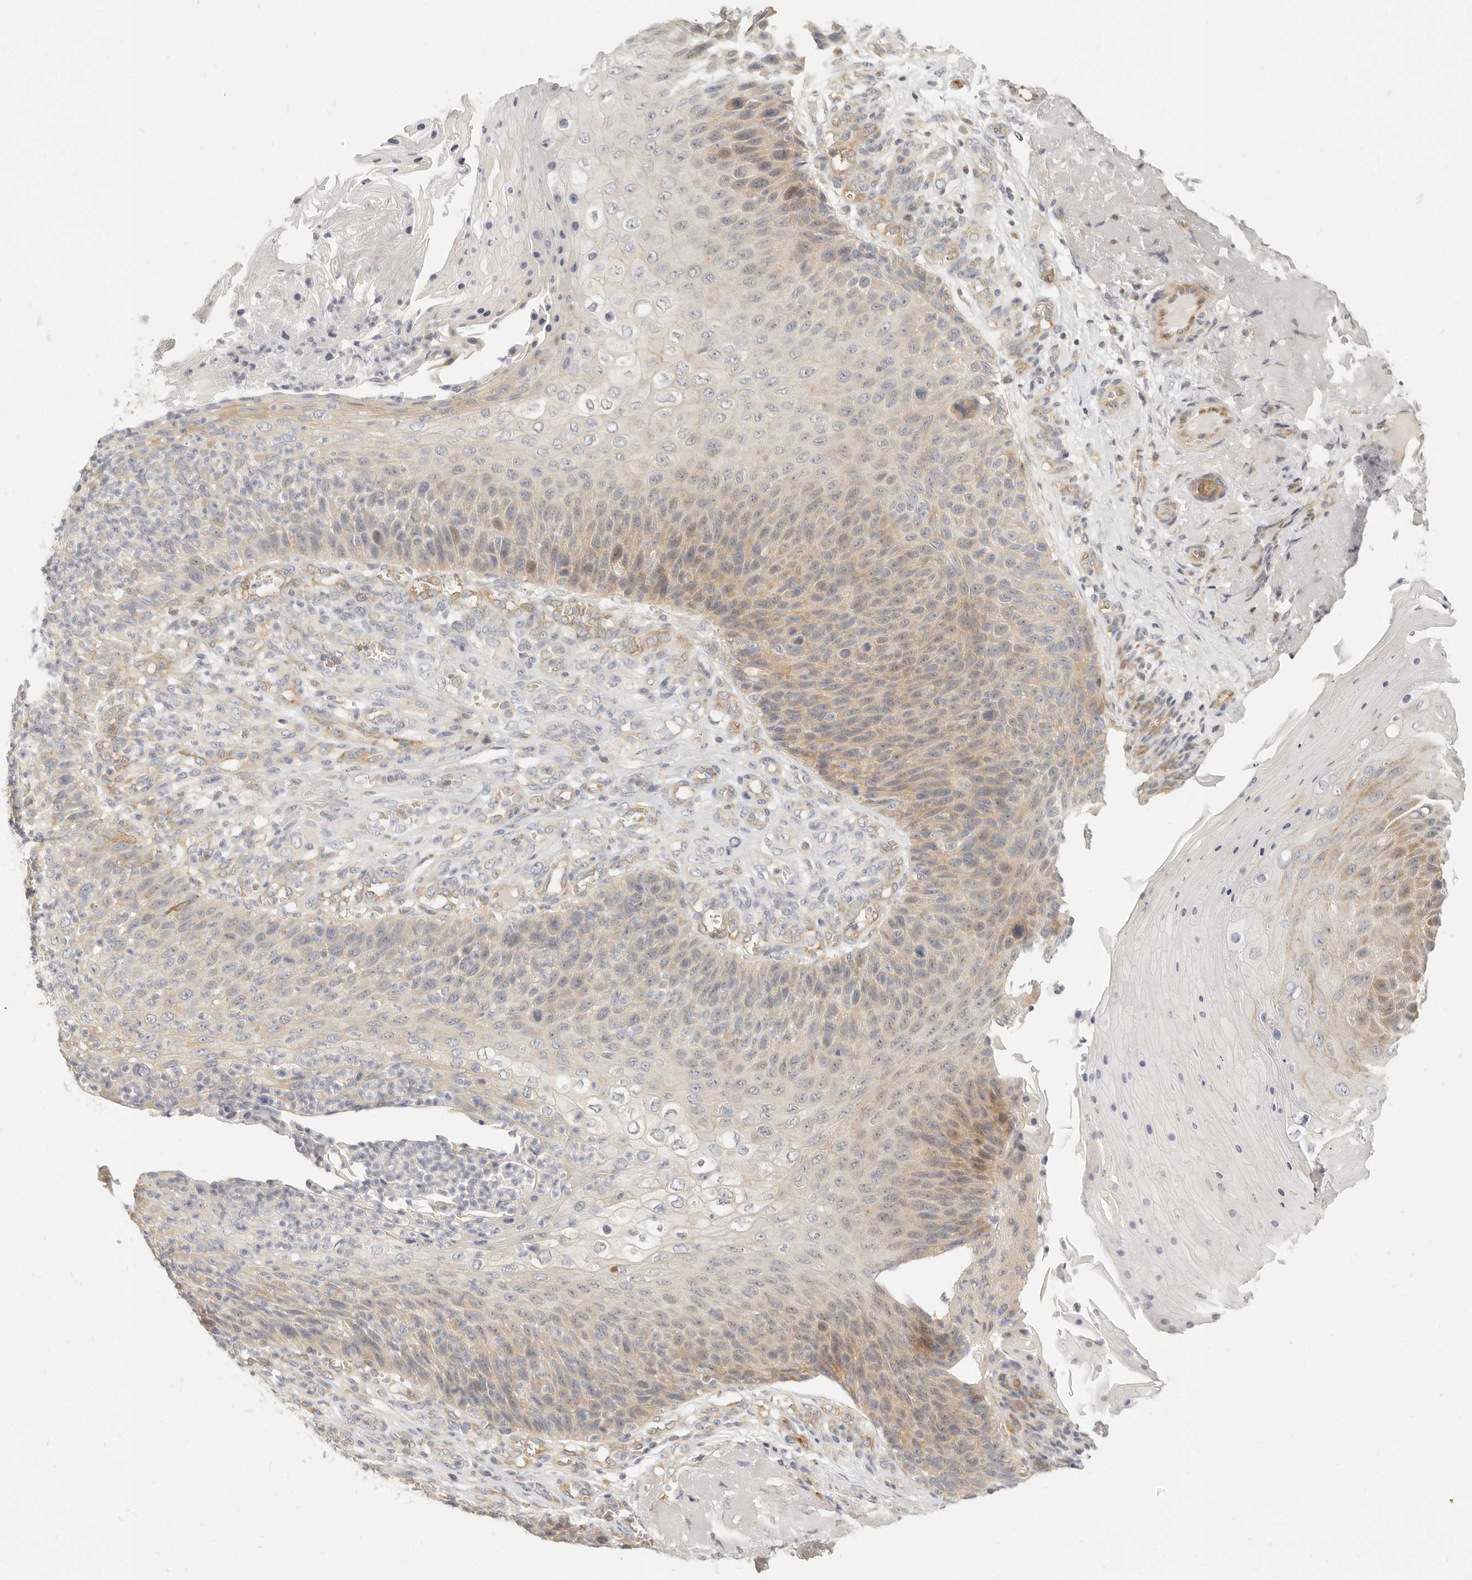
{"staining": {"intensity": "weak", "quantity": "25%-75%", "location": "cytoplasmic/membranous"}, "tissue": "skin cancer", "cell_type": "Tumor cells", "image_type": "cancer", "snomed": [{"axis": "morphology", "description": "Squamous cell carcinoma, NOS"}, {"axis": "topography", "description": "Skin"}], "caption": "Immunohistochemistry photomicrograph of skin cancer stained for a protein (brown), which reveals low levels of weak cytoplasmic/membranous positivity in approximately 25%-75% of tumor cells.", "gene": "LTB4R2", "patient": {"sex": "female", "age": 88}}